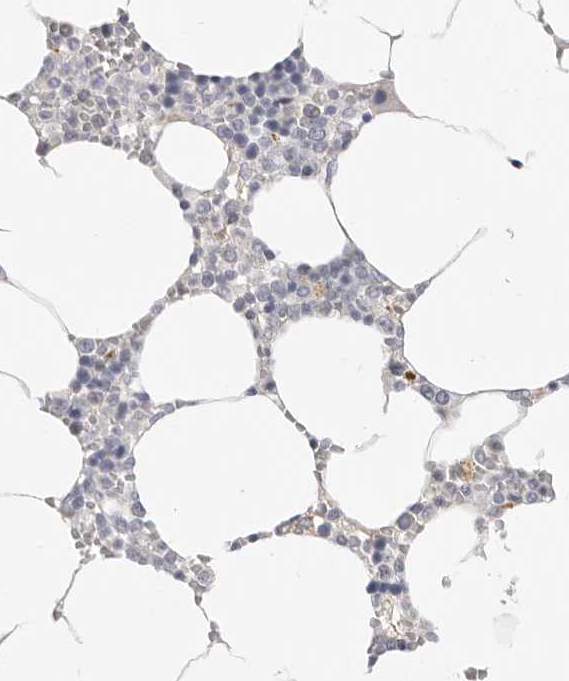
{"staining": {"intensity": "negative", "quantity": "none", "location": "none"}, "tissue": "bone marrow", "cell_type": "Hematopoietic cells", "image_type": "normal", "snomed": [{"axis": "morphology", "description": "Normal tissue, NOS"}, {"axis": "topography", "description": "Bone marrow"}], "caption": "High power microscopy photomicrograph of an immunohistochemistry photomicrograph of unremarkable bone marrow, revealing no significant staining in hematopoietic cells. The staining is performed using DAB brown chromogen with nuclei counter-stained in using hematoxylin.", "gene": "USH1C", "patient": {"sex": "male", "age": 70}}